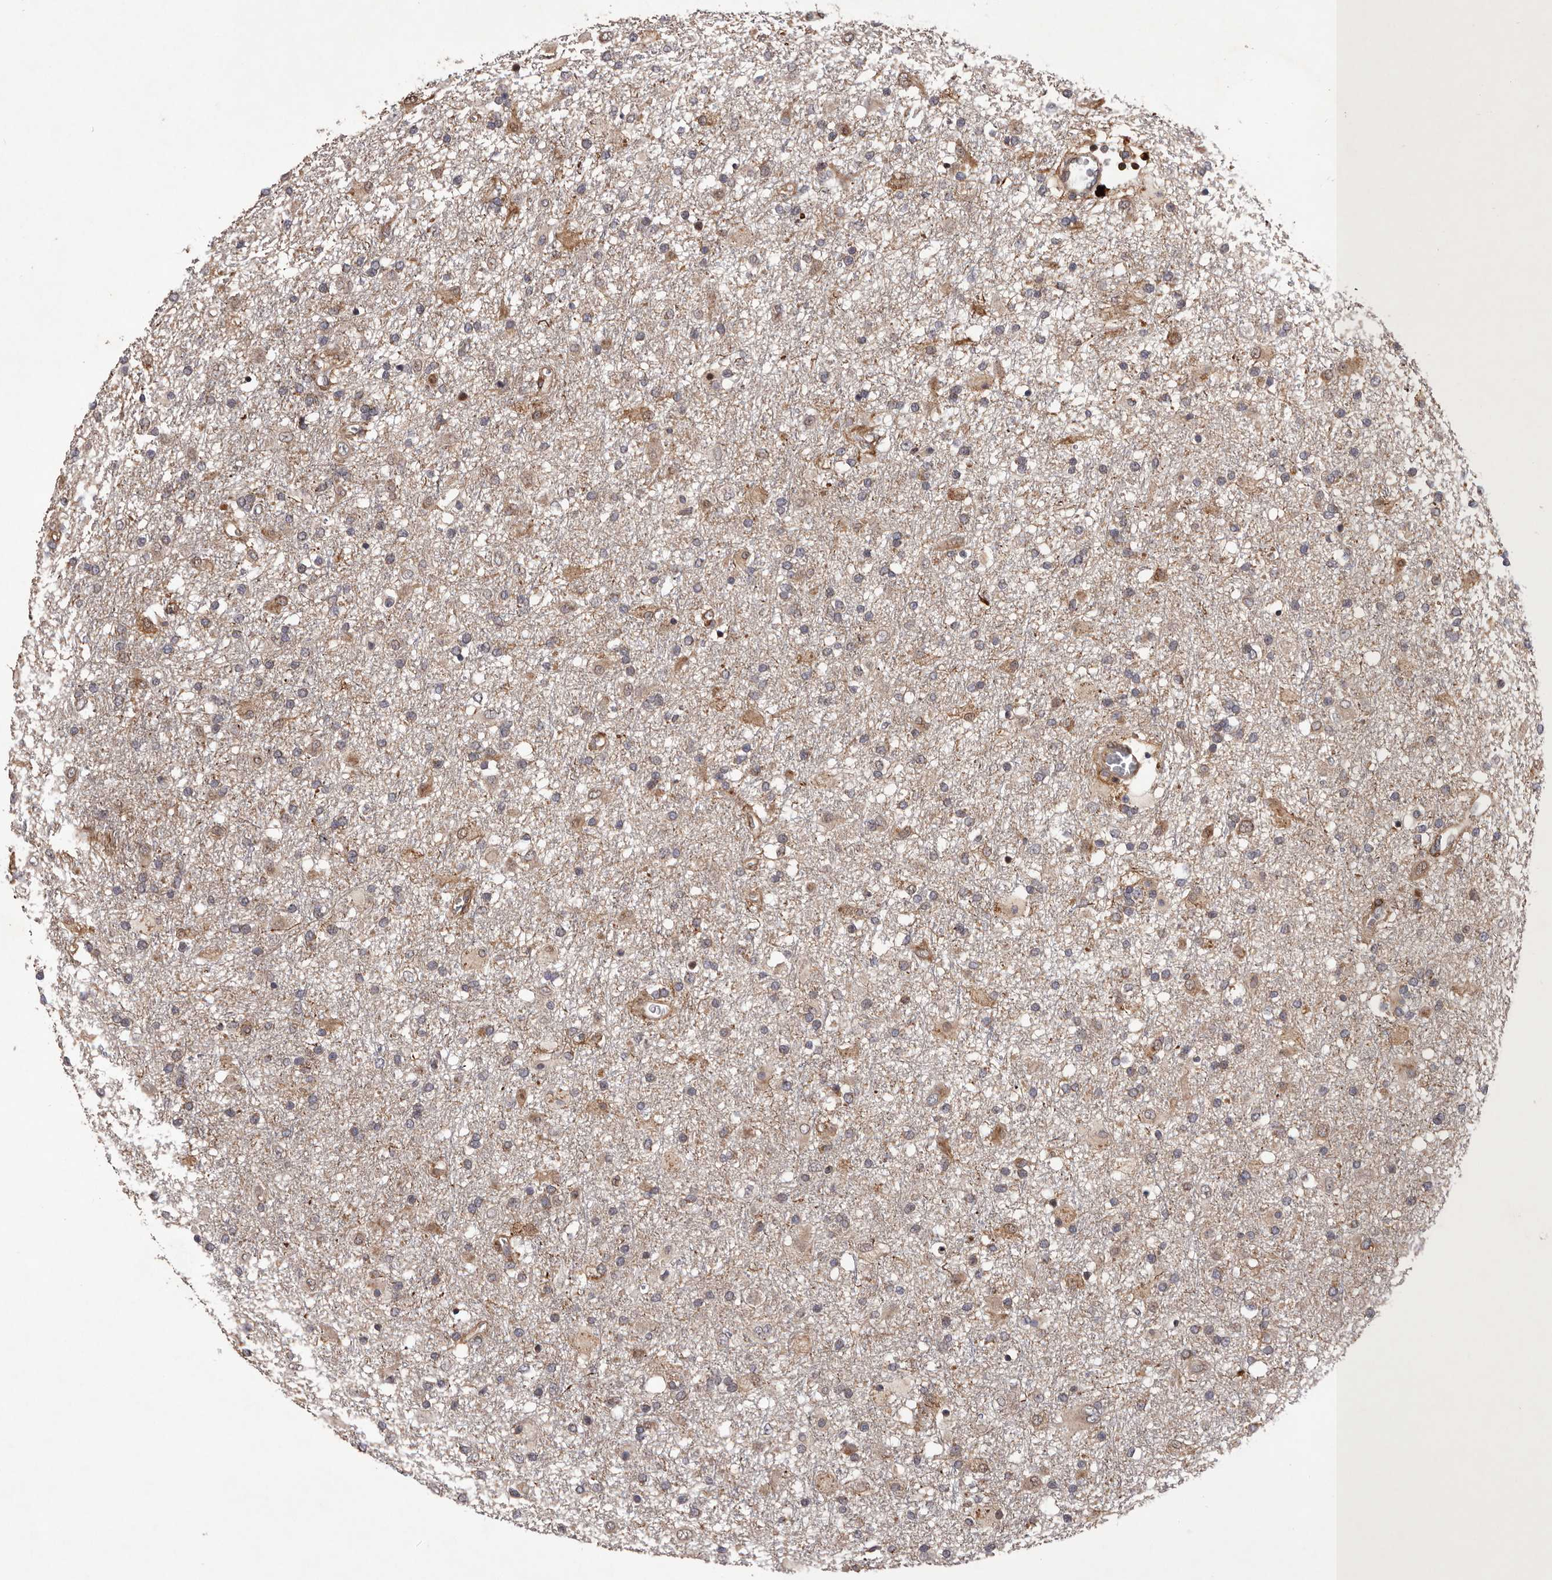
{"staining": {"intensity": "weak", "quantity": "25%-75%", "location": "cytoplasmic/membranous"}, "tissue": "glioma", "cell_type": "Tumor cells", "image_type": "cancer", "snomed": [{"axis": "morphology", "description": "Glioma, malignant, Low grade"}, {"axis": "topography", "description": "Brain"}], "caption": "The immunohistochemical stain labels weak cytoplasmic/membranous positivity in tumor cells of glioma tissue.", "gene": "GADD45B", "patient": {"sex": "male", "age": 65}}